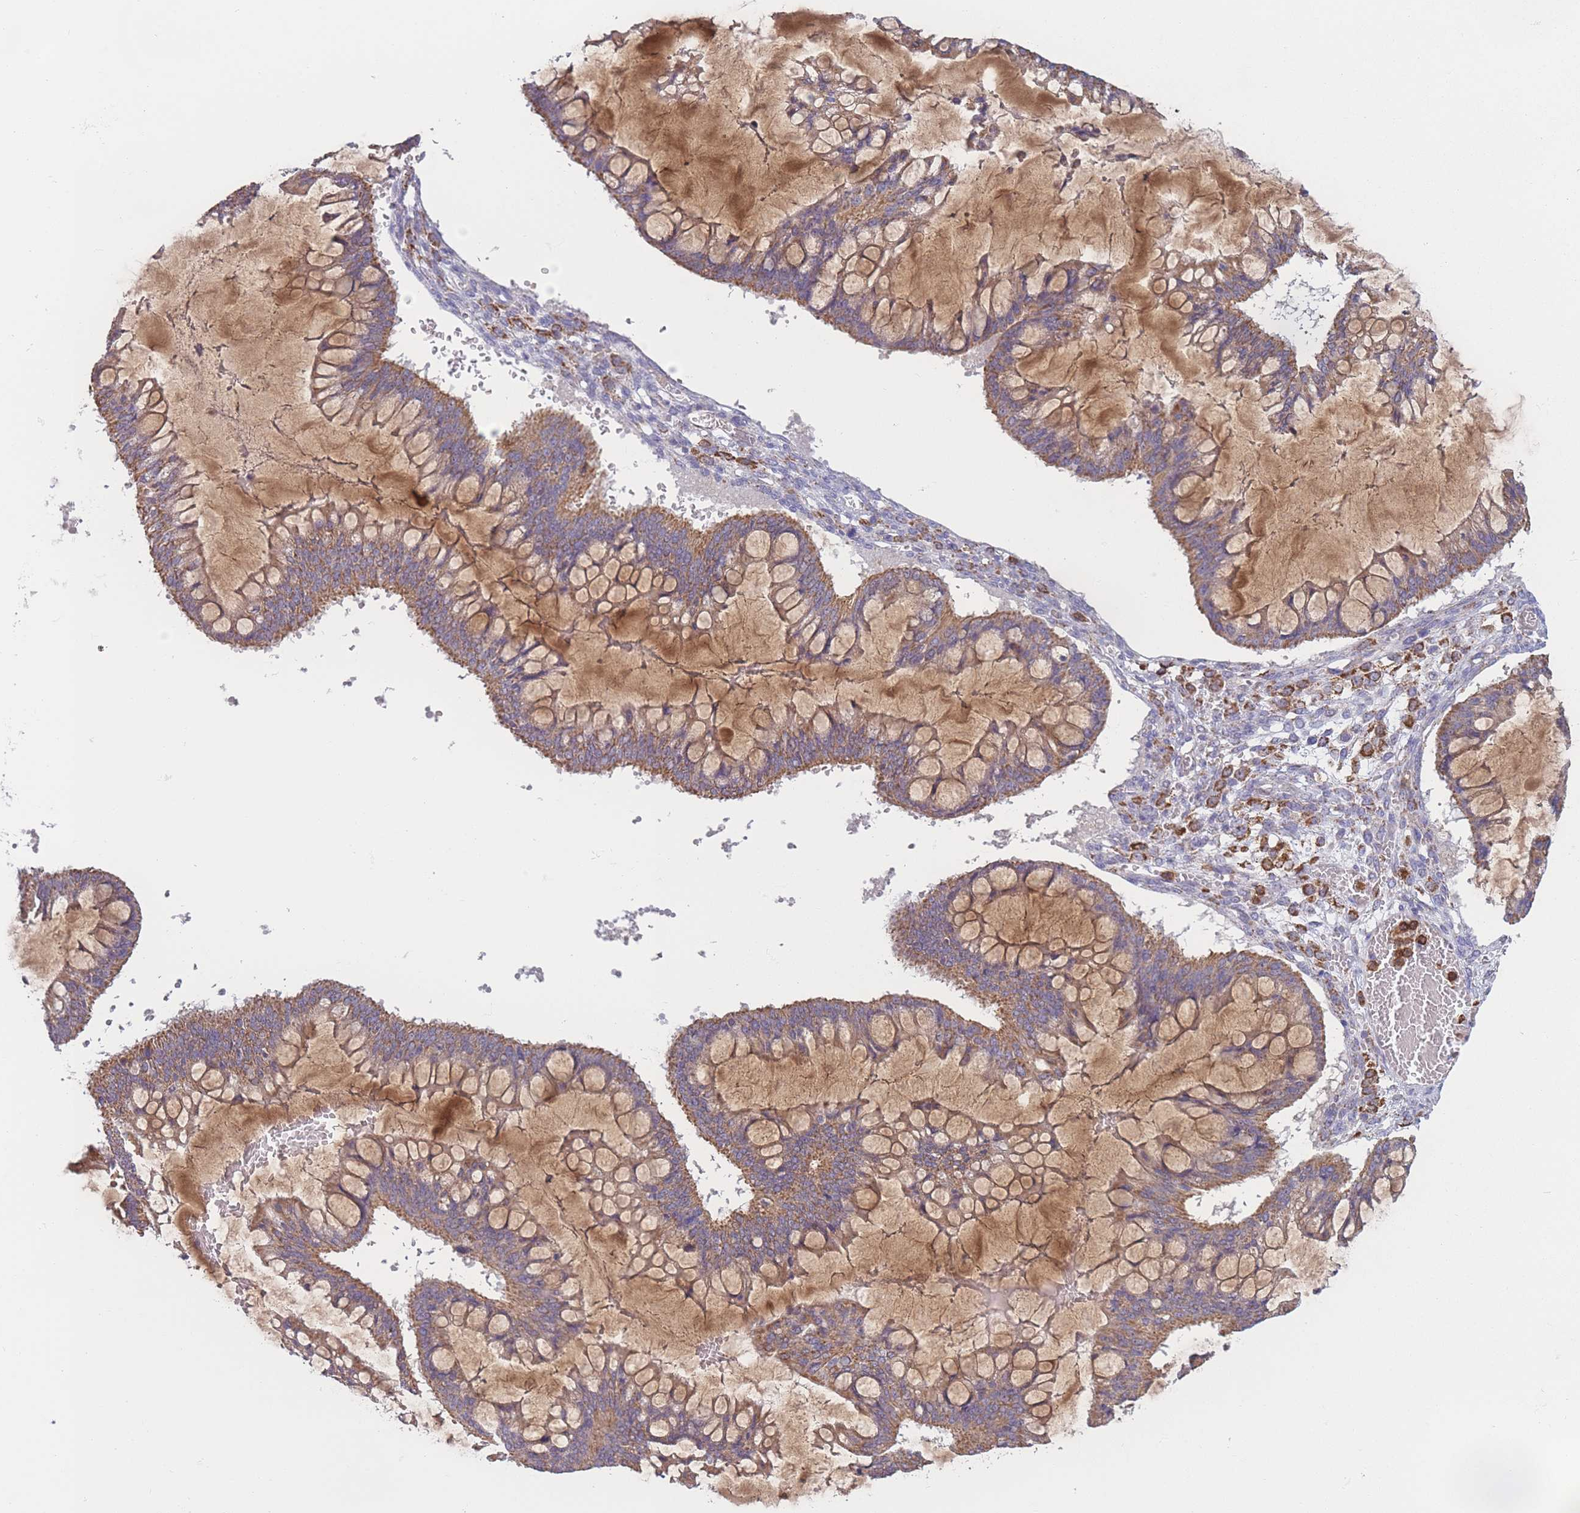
{"staining": {"intensity": "moderate", "quantity": ">75%", "location": "cytoplasmic/membranous"}, "tissue": "ovarian cancer", "cell_type": "Tumor cells", "image_type": "cancer", "snomed": [{"axis": "morphology", "description": "Cystadenocarcinoma, mucinous, NOS"}, {"axis": "topography", "description": "Ovary"}], "caption": "IHC image of ovarian cancer stained for a protein (brown), which reveals medium levels of moderate cytoplasmic/membranous positivity in approximately >75% of tumor cells.", "gene": "PRAM1", "patient": {"sex": "female", "age": 73}}